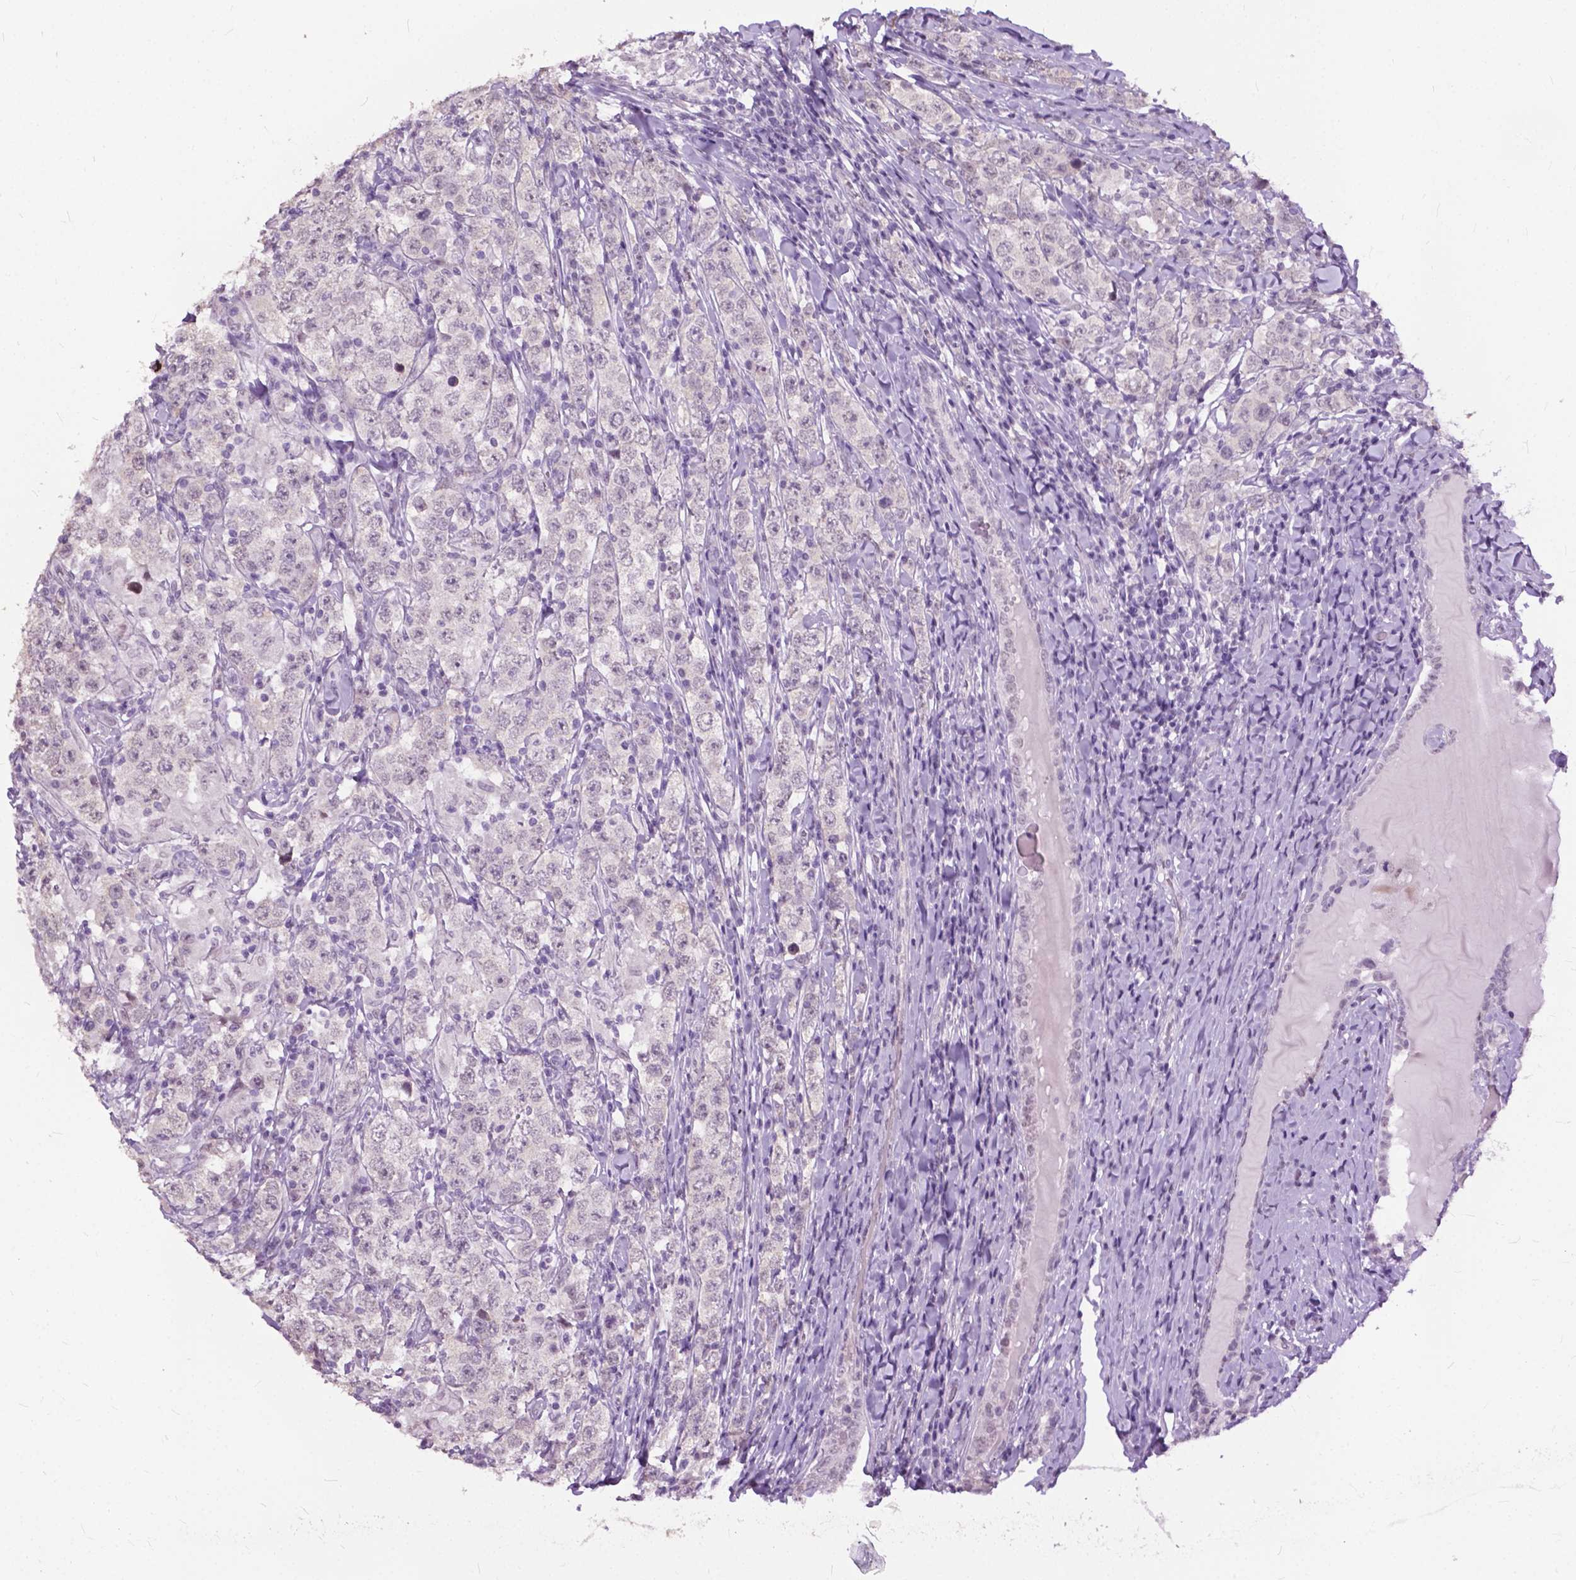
{"staining": {"intensity": "negative", "quantity": "none", "location": "none"}, "tissue": "testis cancer", "cell_type": "Tumor cells", "image_type": "cancer", "snomed": [{"axis": "morphology", "description": "Seminoma, NOS"}, {"axis": "morphology", "description": "Carcinoma, Embryonal, NOS"}, {"axis": "topography", "description": "Testis"}], "caption": "This is an immunohistochemistry (IHC) micrograph of human testis embryonal carcinoma. There is no expression in tumor cells.", "gene": "GPR37L1", "patient": {"sex": "male", "age": 41}}